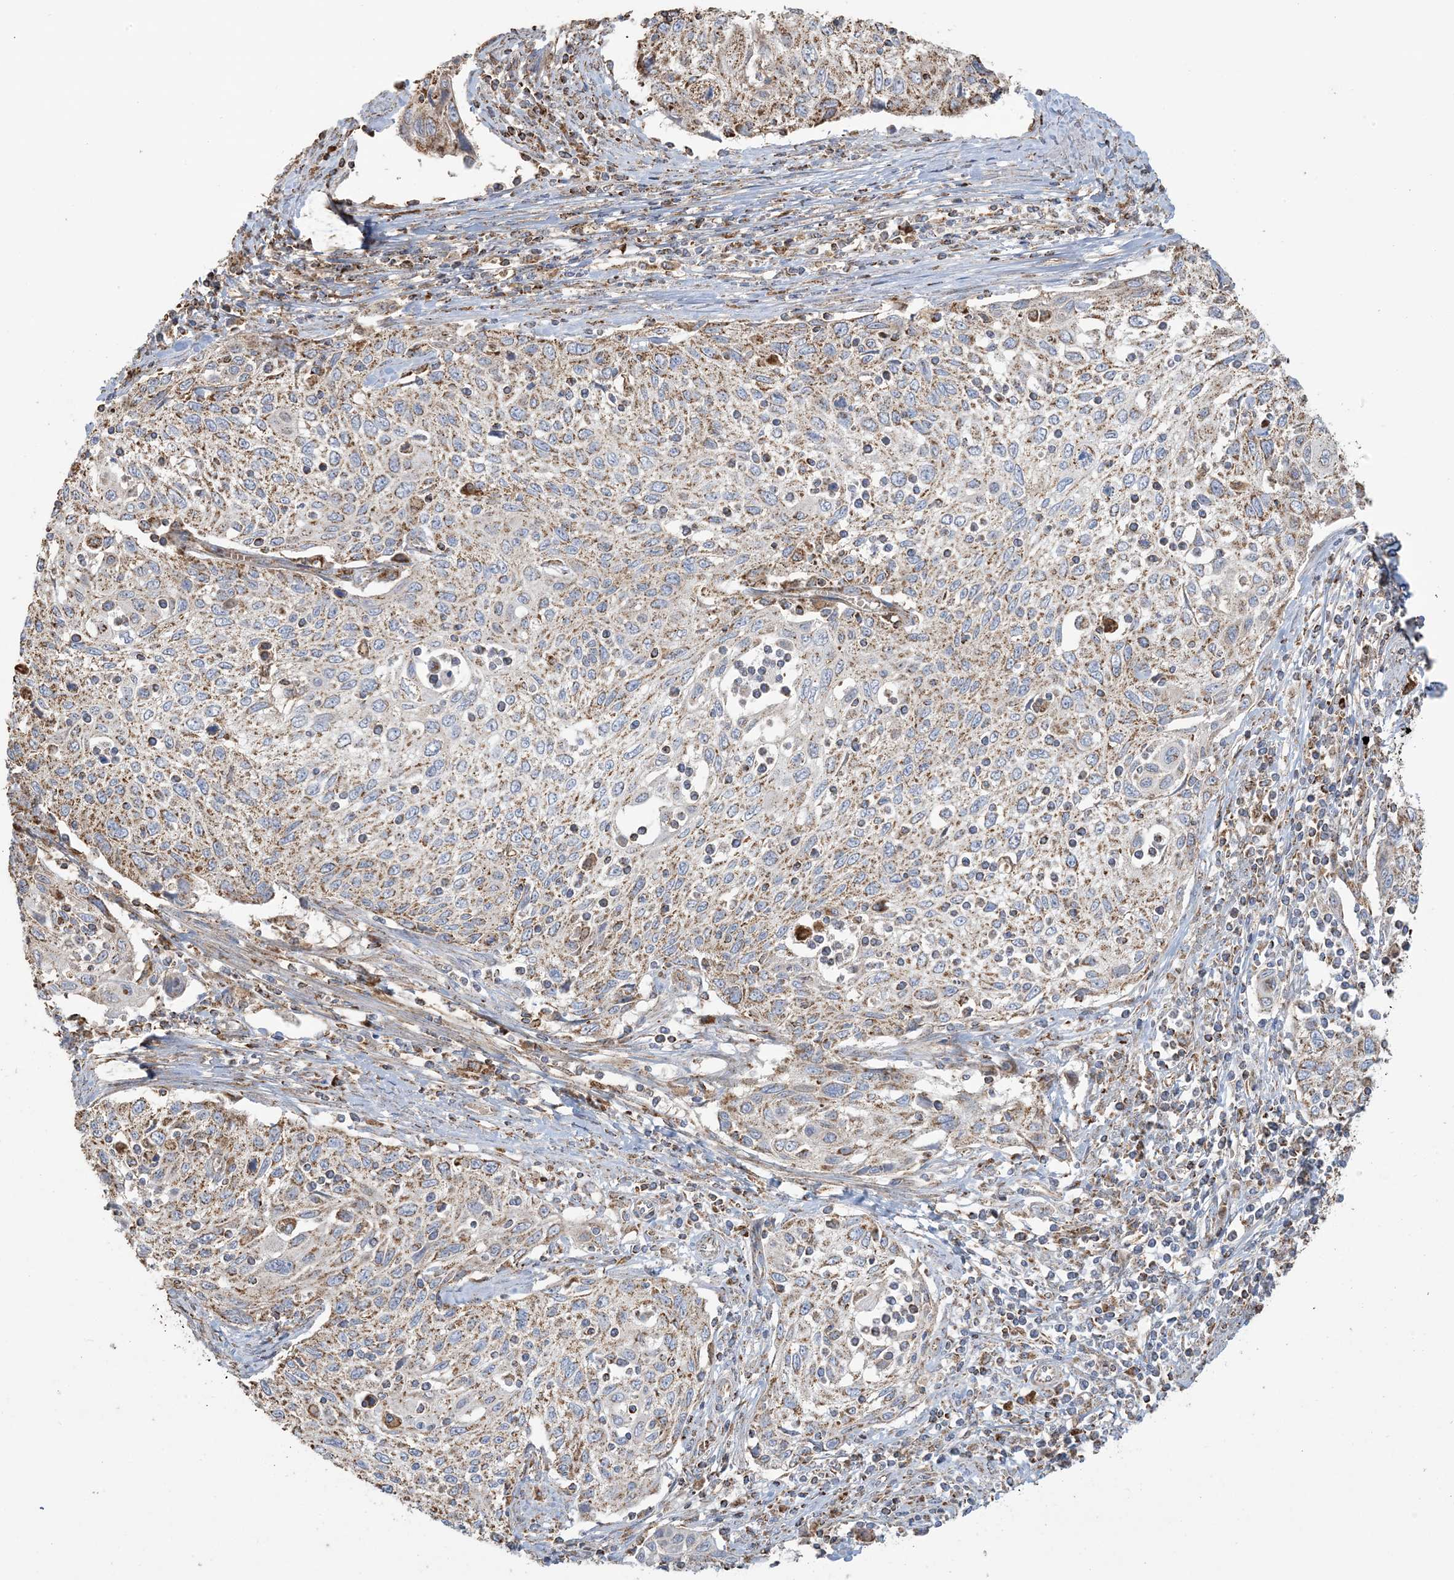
{"staining": {"intensity": "moderate", "quantity": ">75%", "location": "cytoplasmic/membranous"}, "tissue": "cervical cancer", "cell_type": "Tumor cells", "image_type": "cancer", "snomed": [{"axis": "morphology", "description": "Squamous cell carcinoma, NOS"}, {"axis": "topography", "description": "Cervix"}], "caption": "Cervical cancer stained for a protein (brown) shows moderate cytoplasmic/membranous positive expression in about >75% of tumor cells.", "gene": "AGA", "patient": {"sex": "female", "age": 70}}